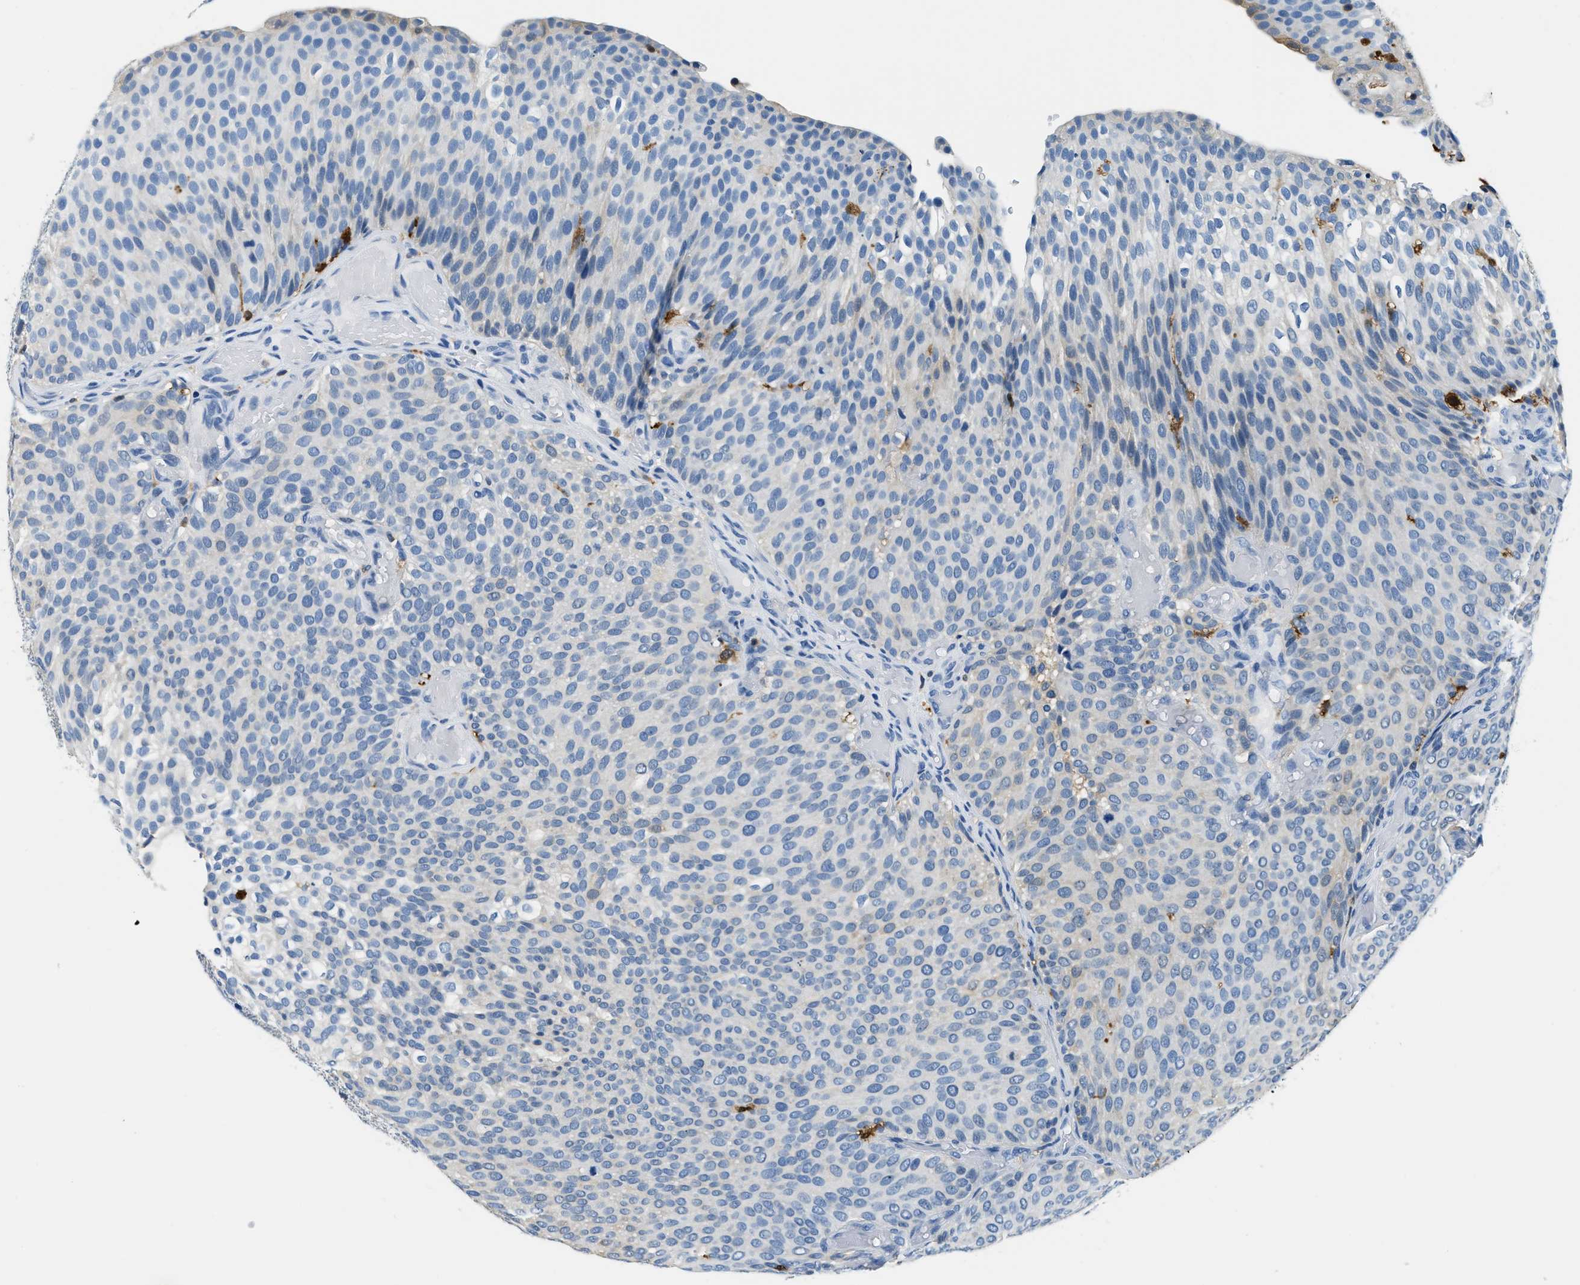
{"staining": {"intensity": "weak", "quantity": "<25%", "location": "cytoplasmic/membranous"}, "tissue": "urothelial cancer", "cell_type": "Tumor cells", "image_type": "cancer", "snomed": [{"axis": "morphology", "description": "Urothelial carcinoma, Low grade"}, {"axis": "topography", "description": "Urinary bladder"}], "caption": "A histopathology image of low-grade urothelial carcinoma stained for a protein demonstrates no brown staining in tumor cells.", "gene": "CAPG", "patient": {"sex": "male", "age": 78}}